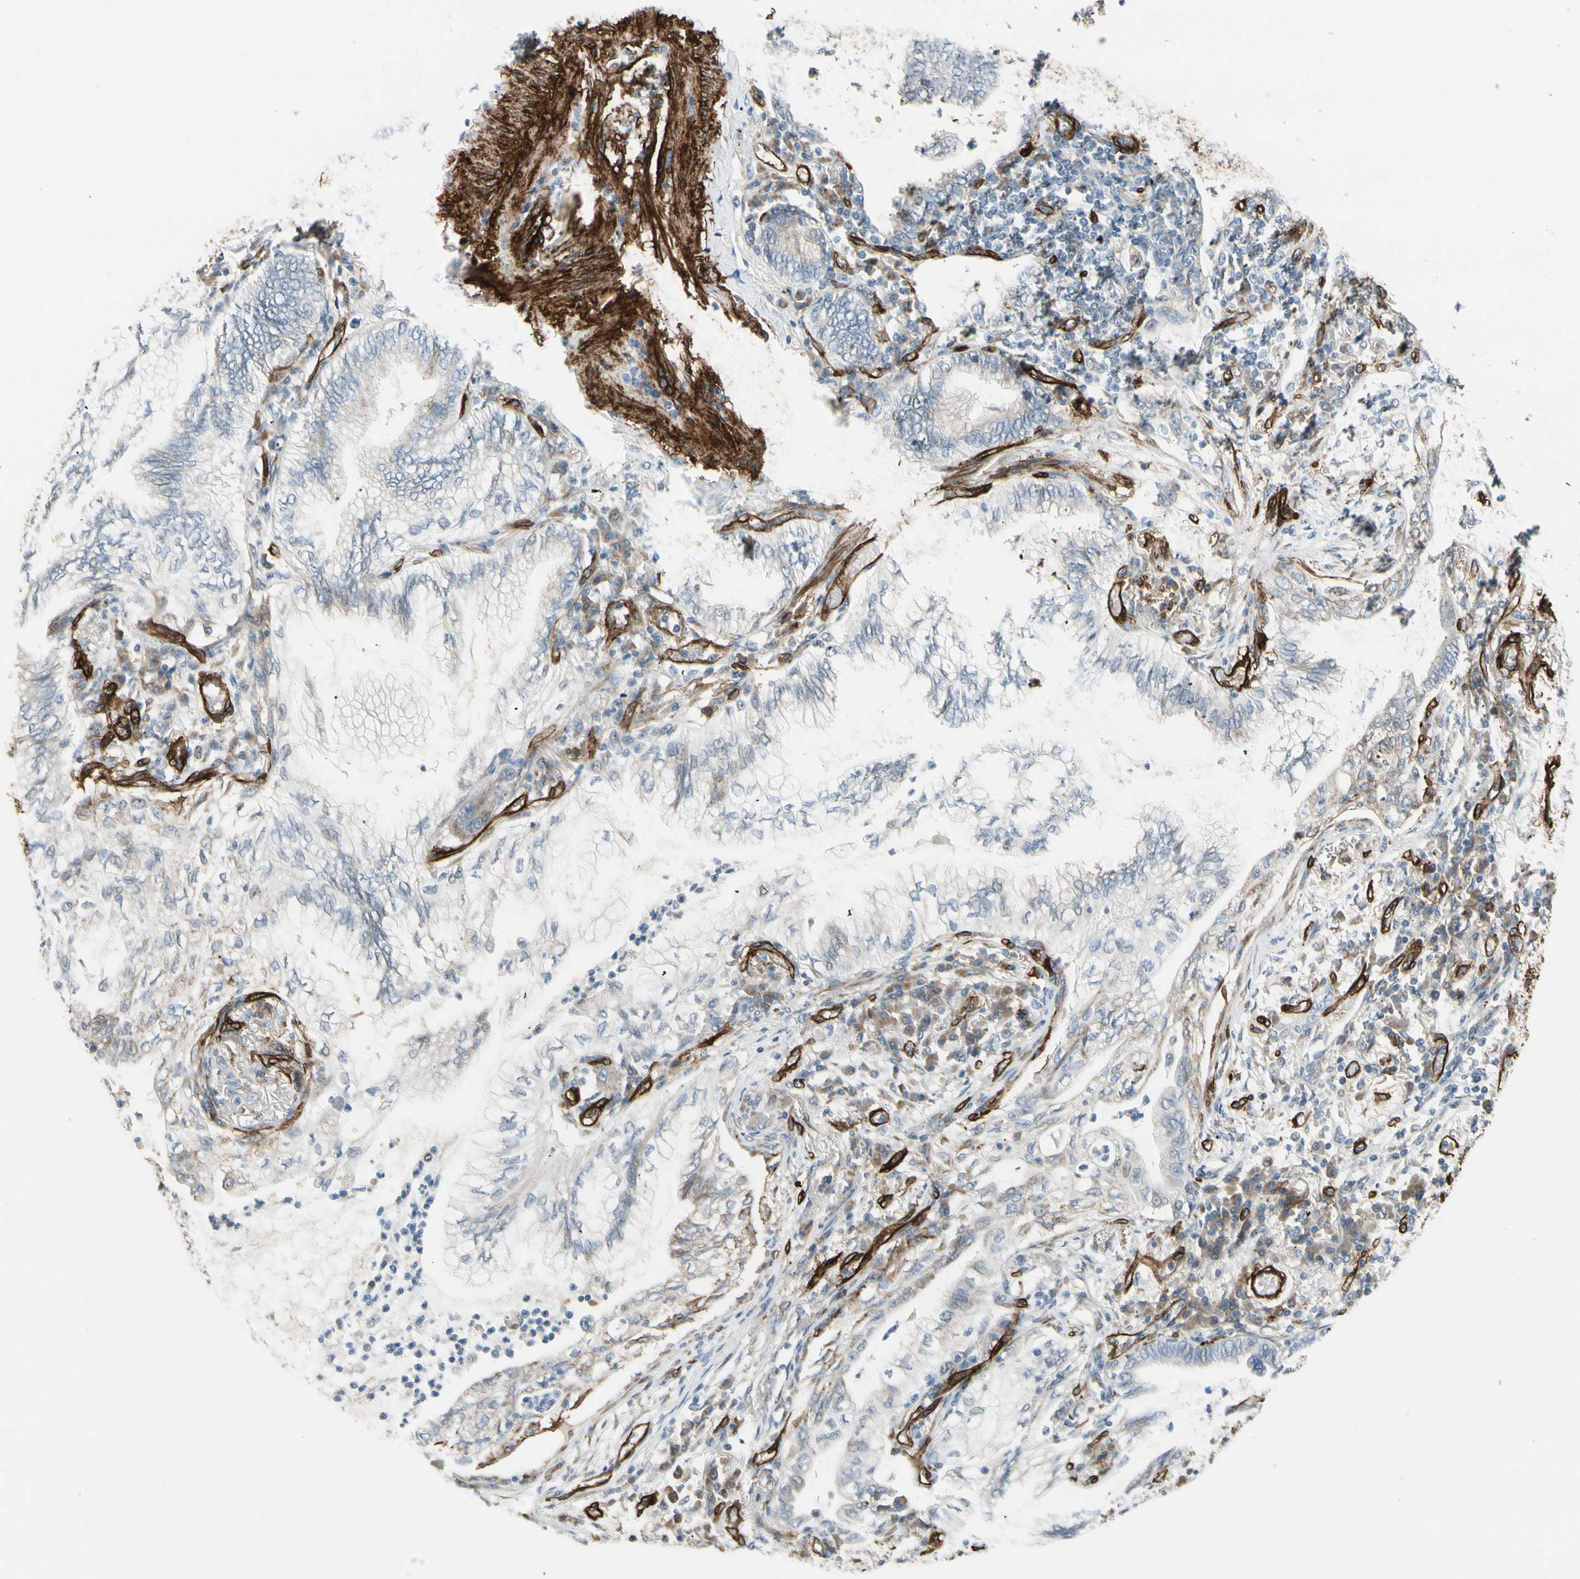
{"staining": {"intensity": "negative", "quantity": "none", "location": "none"}, "tissue": "lung cancer", "cell_type": "Tumor cells", "image_type": "cancer", "snomed": [{"axis": "morphology", "description": "Normal tissue, NOS"}, {"axis": "morphology", "description": "Adenocarcinoma, NOS"}, {"axis": "topography", "description": "Bronchus"}, {"axis": "topography", "description": "Lung"}], "caption": "Adenocarcinoma (lung) stained for a protein using immunohistochemistry demonstrates no expression tumor cells.", "gene": "MCAM", "patient": {"sex": "female", "age": 70}}